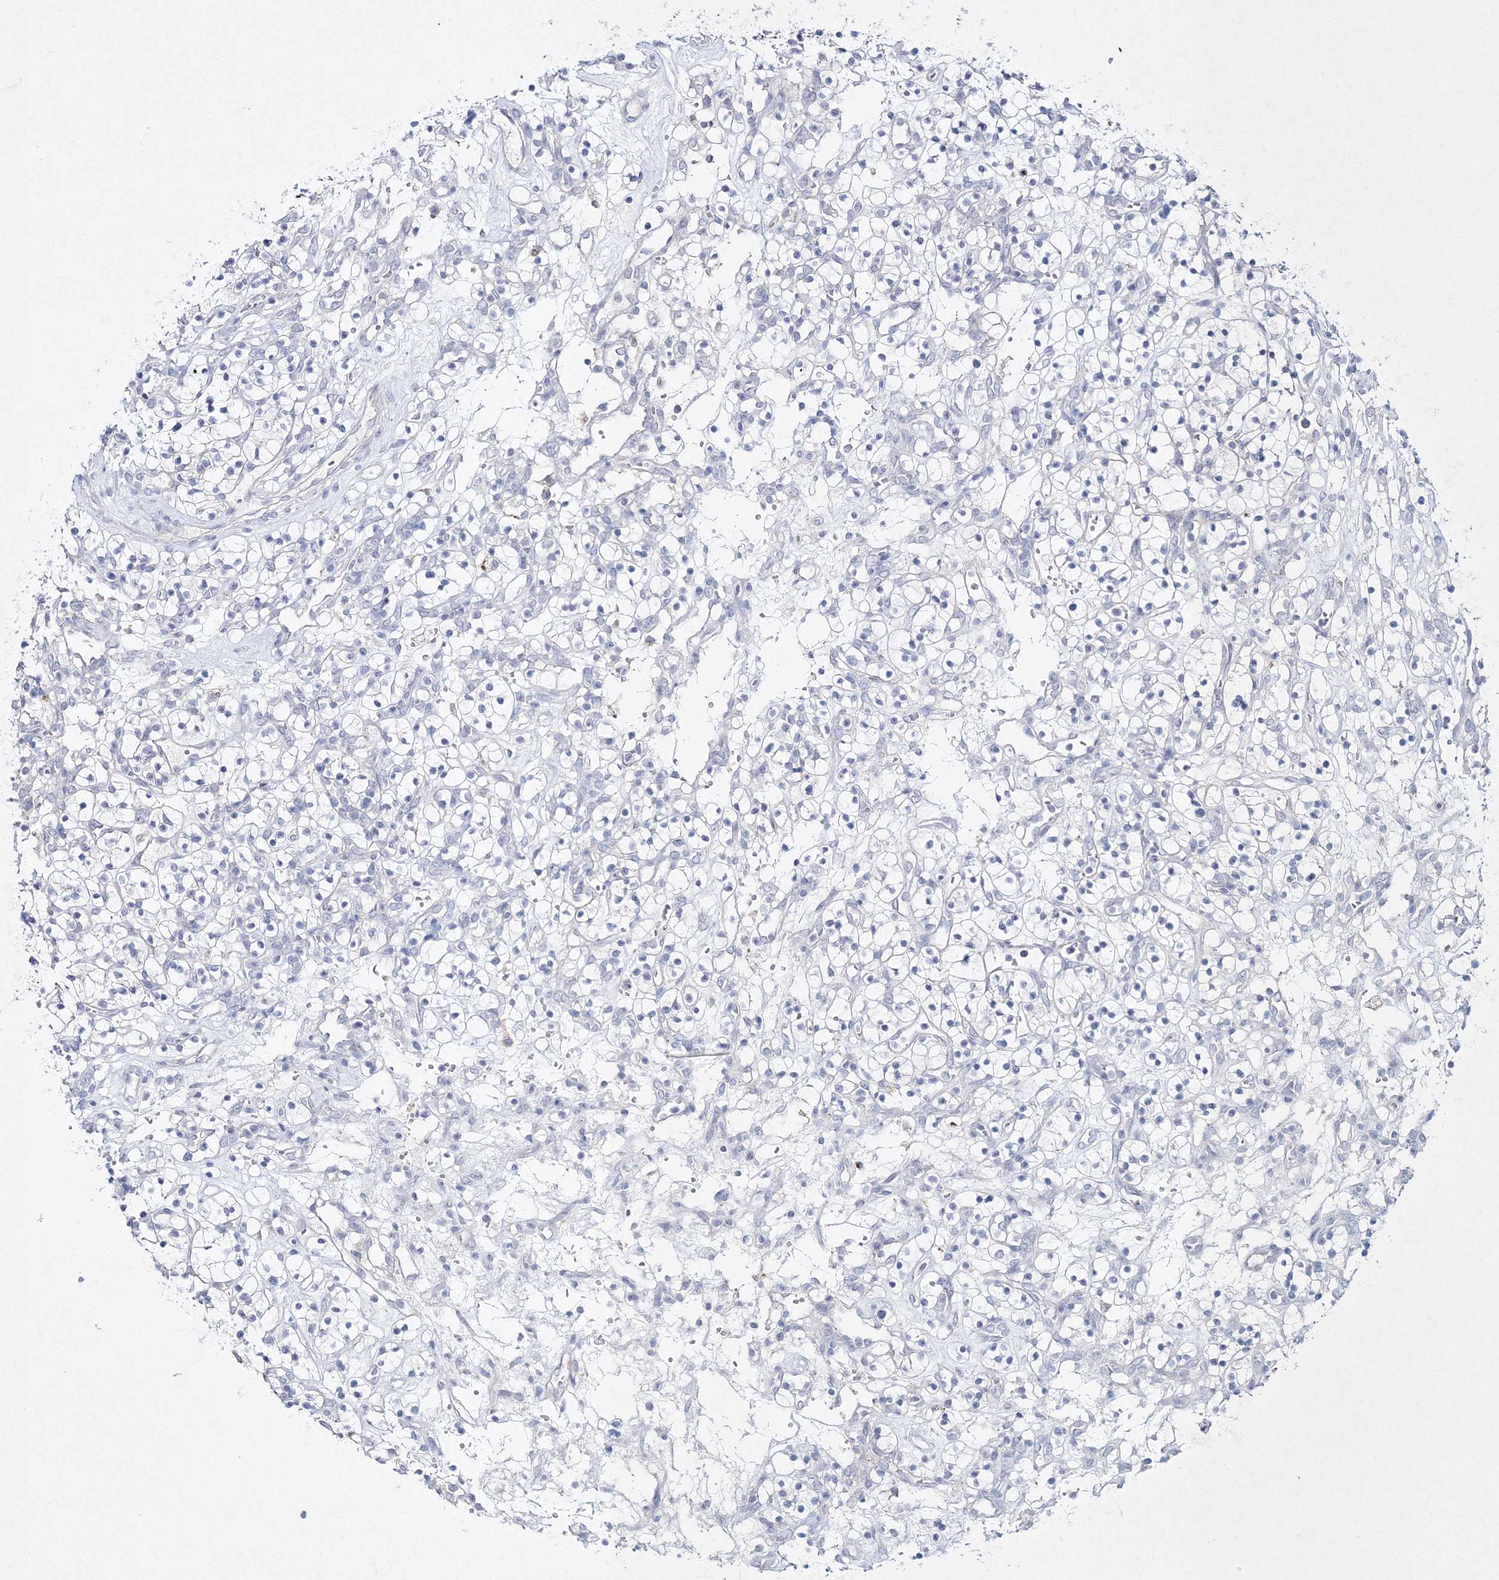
{"staining": {"intensity": "negative", "quantity": "none", "location": "none"}, "tissue": "renal cancer", "cell_type": "Tumor cells", "image_type": "cancer", "snomed": [{"axis": "morphology", "description": "Adenocarcinoma, NOS"}, {"axis": "topography", "description": "Kidney"}], "caption": "The histopathology image displays no significant staining in tumor cells of renal adenocarcinoma.", "gene": "NEU4", "patient": {"sex": "female", "age": 57}}